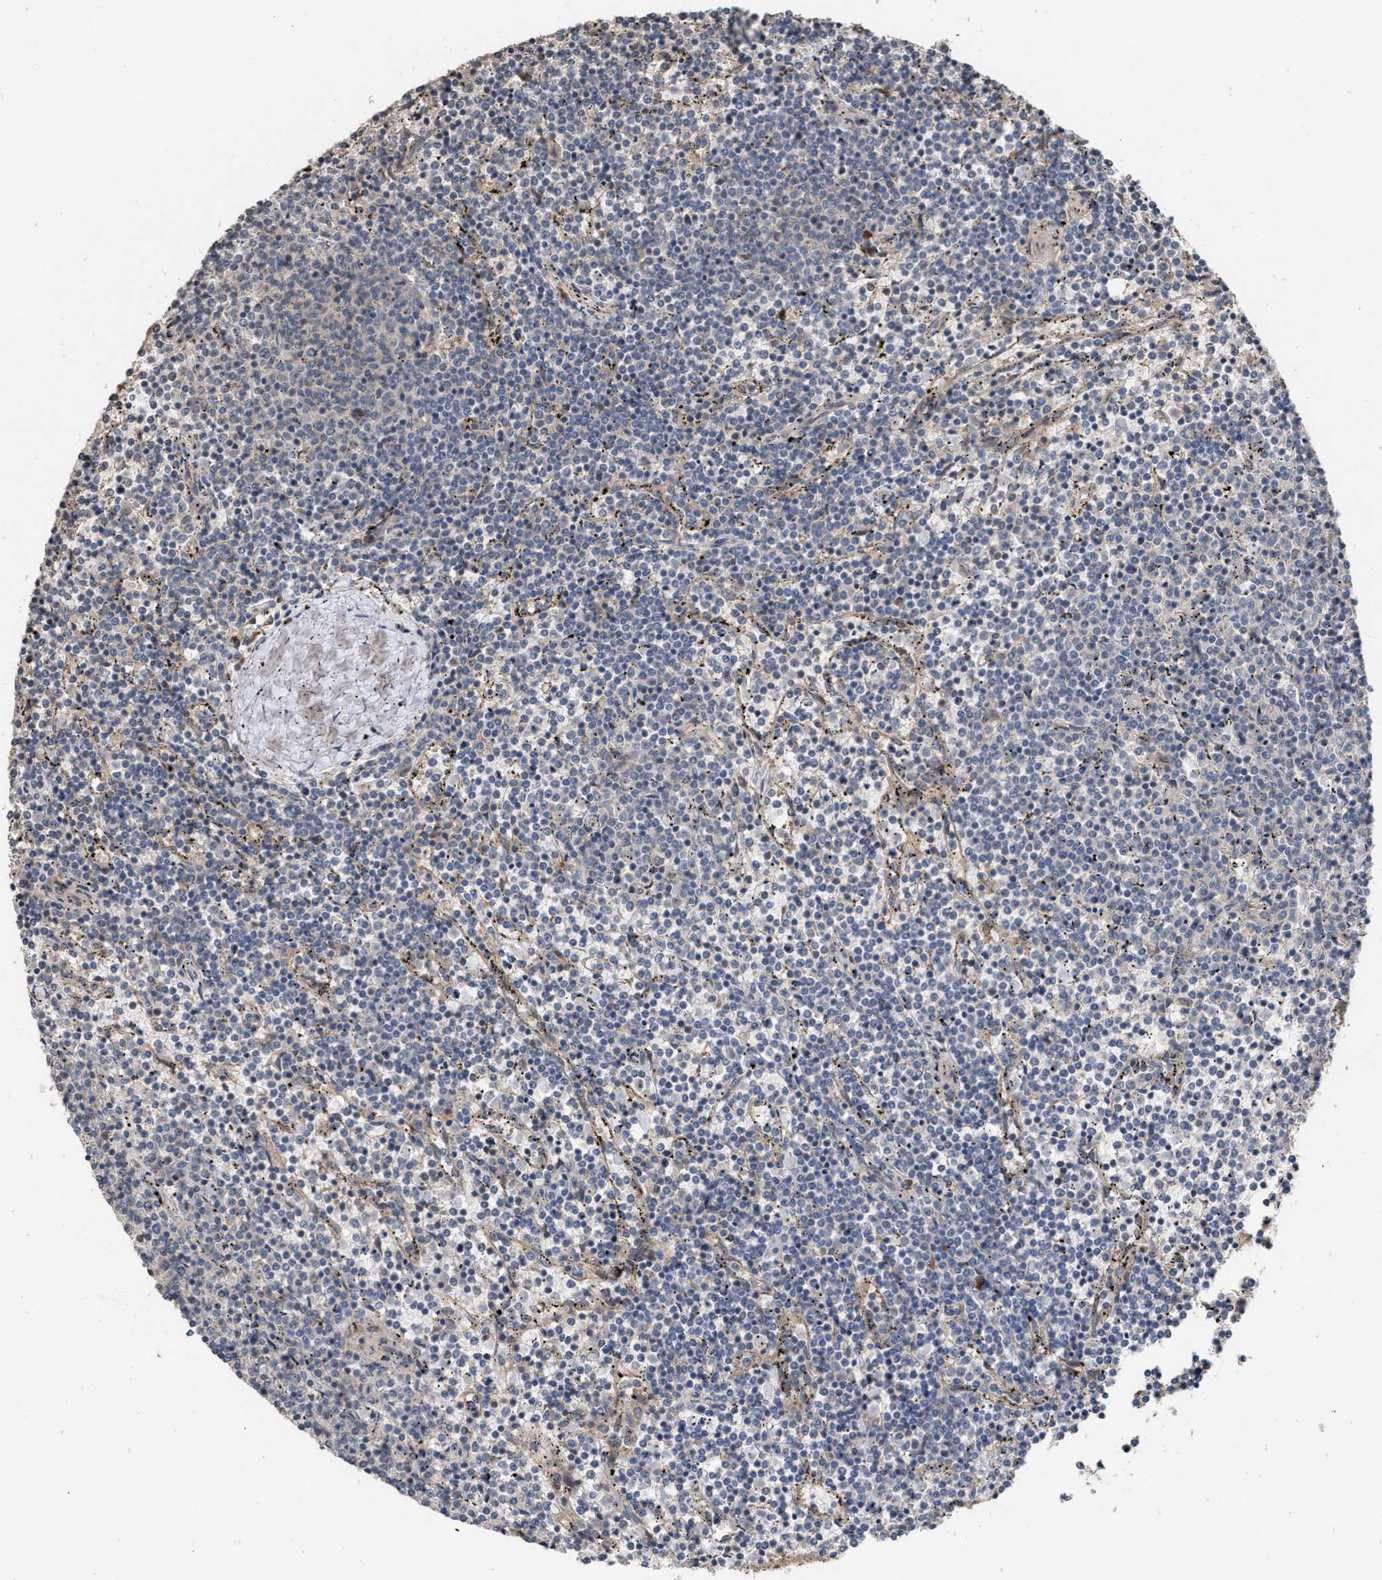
{"staining": {"intensity": "negative", "quantity": "none", "location": "none"}, "tissue": "lymphoma", "cell_type": "Tumor cells", "image_type": "cancer", "snomed": [{"axis": "morphology", "description": "Malignant lymphoma, non-Hodgkin's type, Low grade"}, {"axis": "topography", "description": "Spleen"}], "caption": "Low-grade malignant lymphoma, non-Hodgkin's type stained for a protein using immunohistochemistry exhibits no positivity tumor cells.", "gene": "SAR1A", "patient": {"sex": "female", "age": 50}}